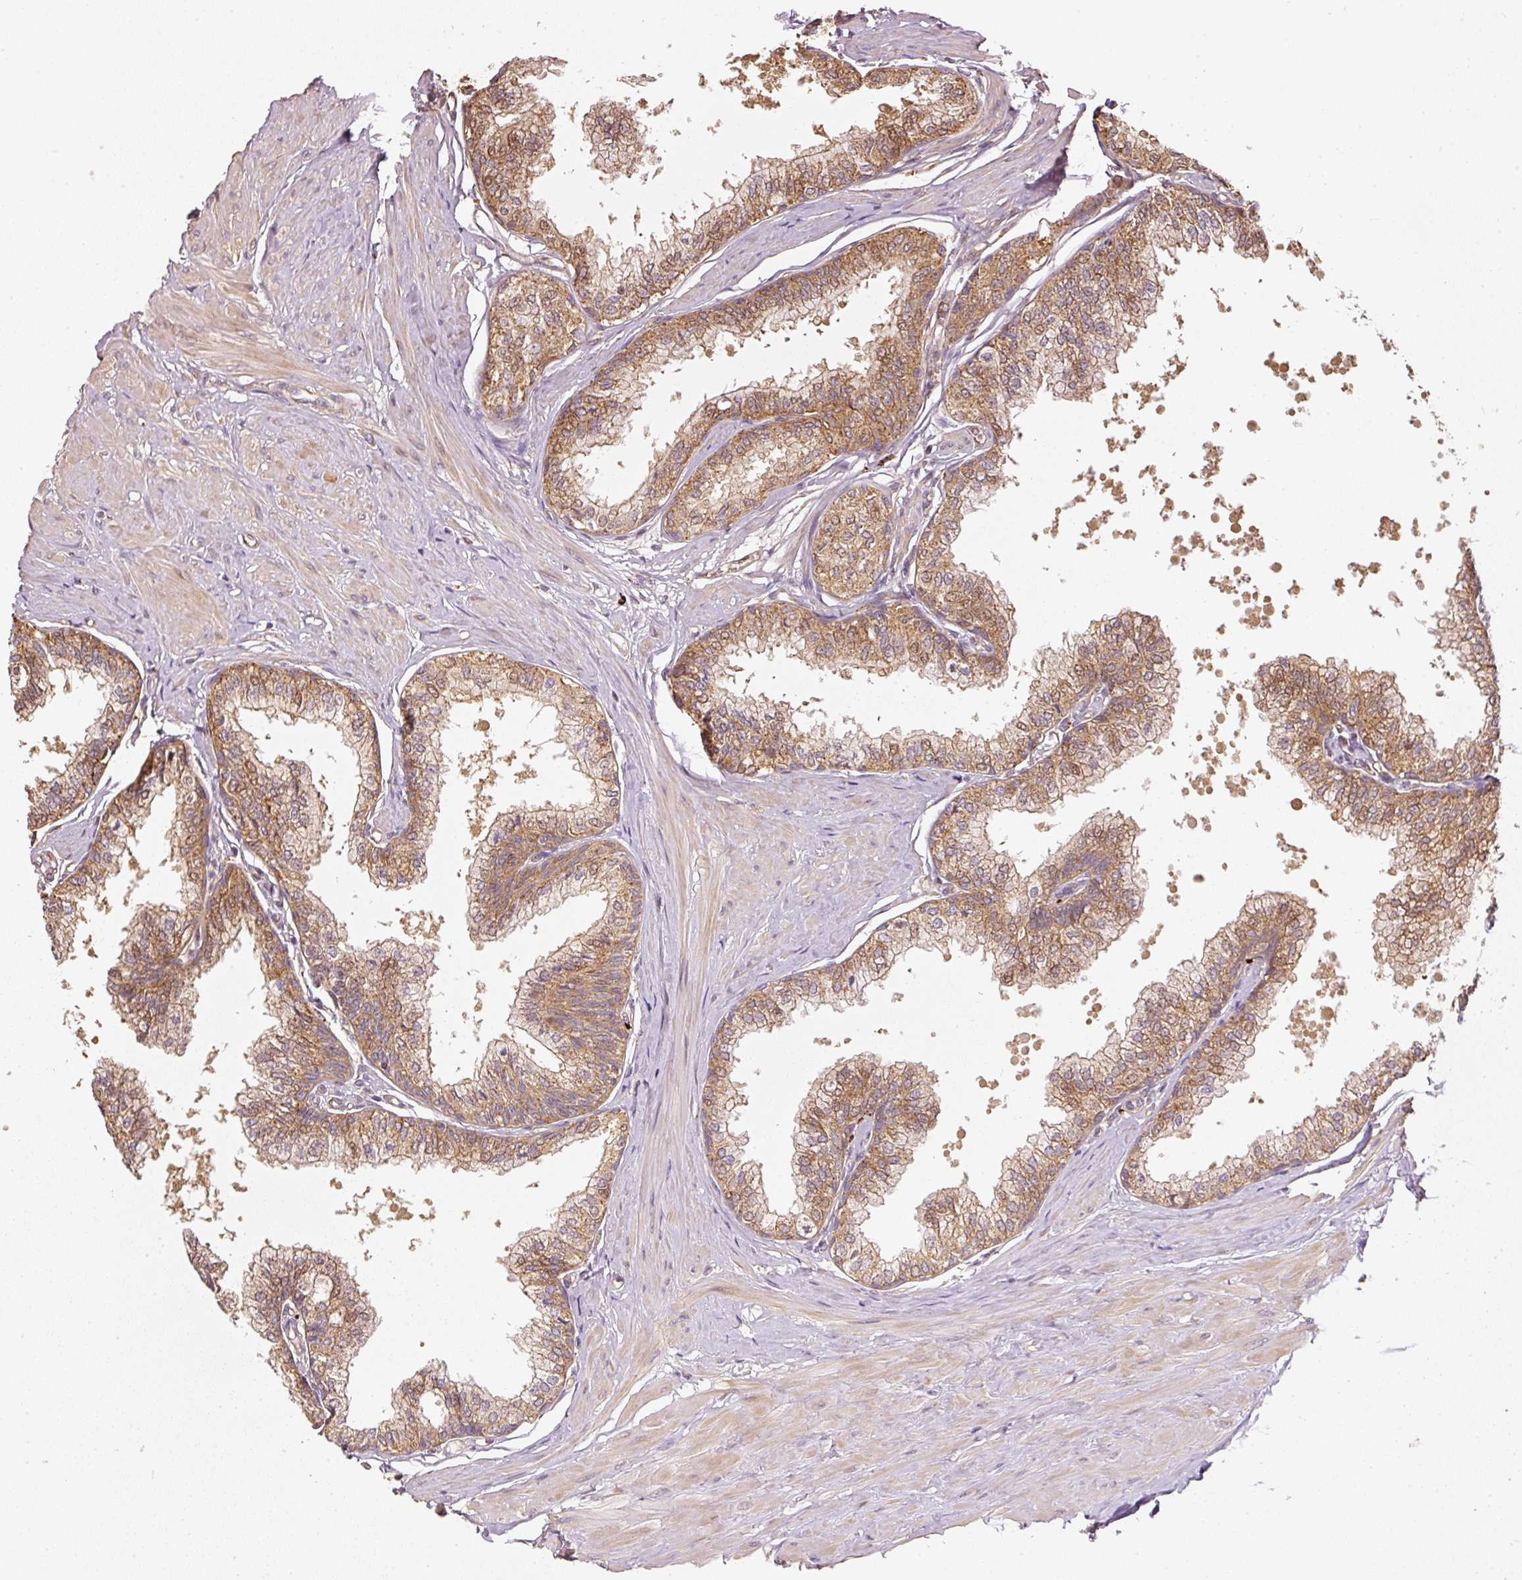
{"staining": {"intensity": "moderate", "quantity": ">75%", "location": "cytoplasmic/membranous"}, "tissue": "seminal vesicle", "cell_type": "Glandular cells", "image_type": "normal", "snomed": [{"axis": "morphology", "description": "Normal tissue, NOS"}, {"axis": "topography", "description": "Prostate"}, {"axis": "topography", "description": "Seminal veicle"}], "caption": "An image showing moderate cytoplasmic/membranous staining in approximately >75% of glandular cells in benign seminal vesicle, as visualized by brown immunohistochemical staining.", "gene": "MTHFD1L", "patient": {"sex": "male", "age": 60}}